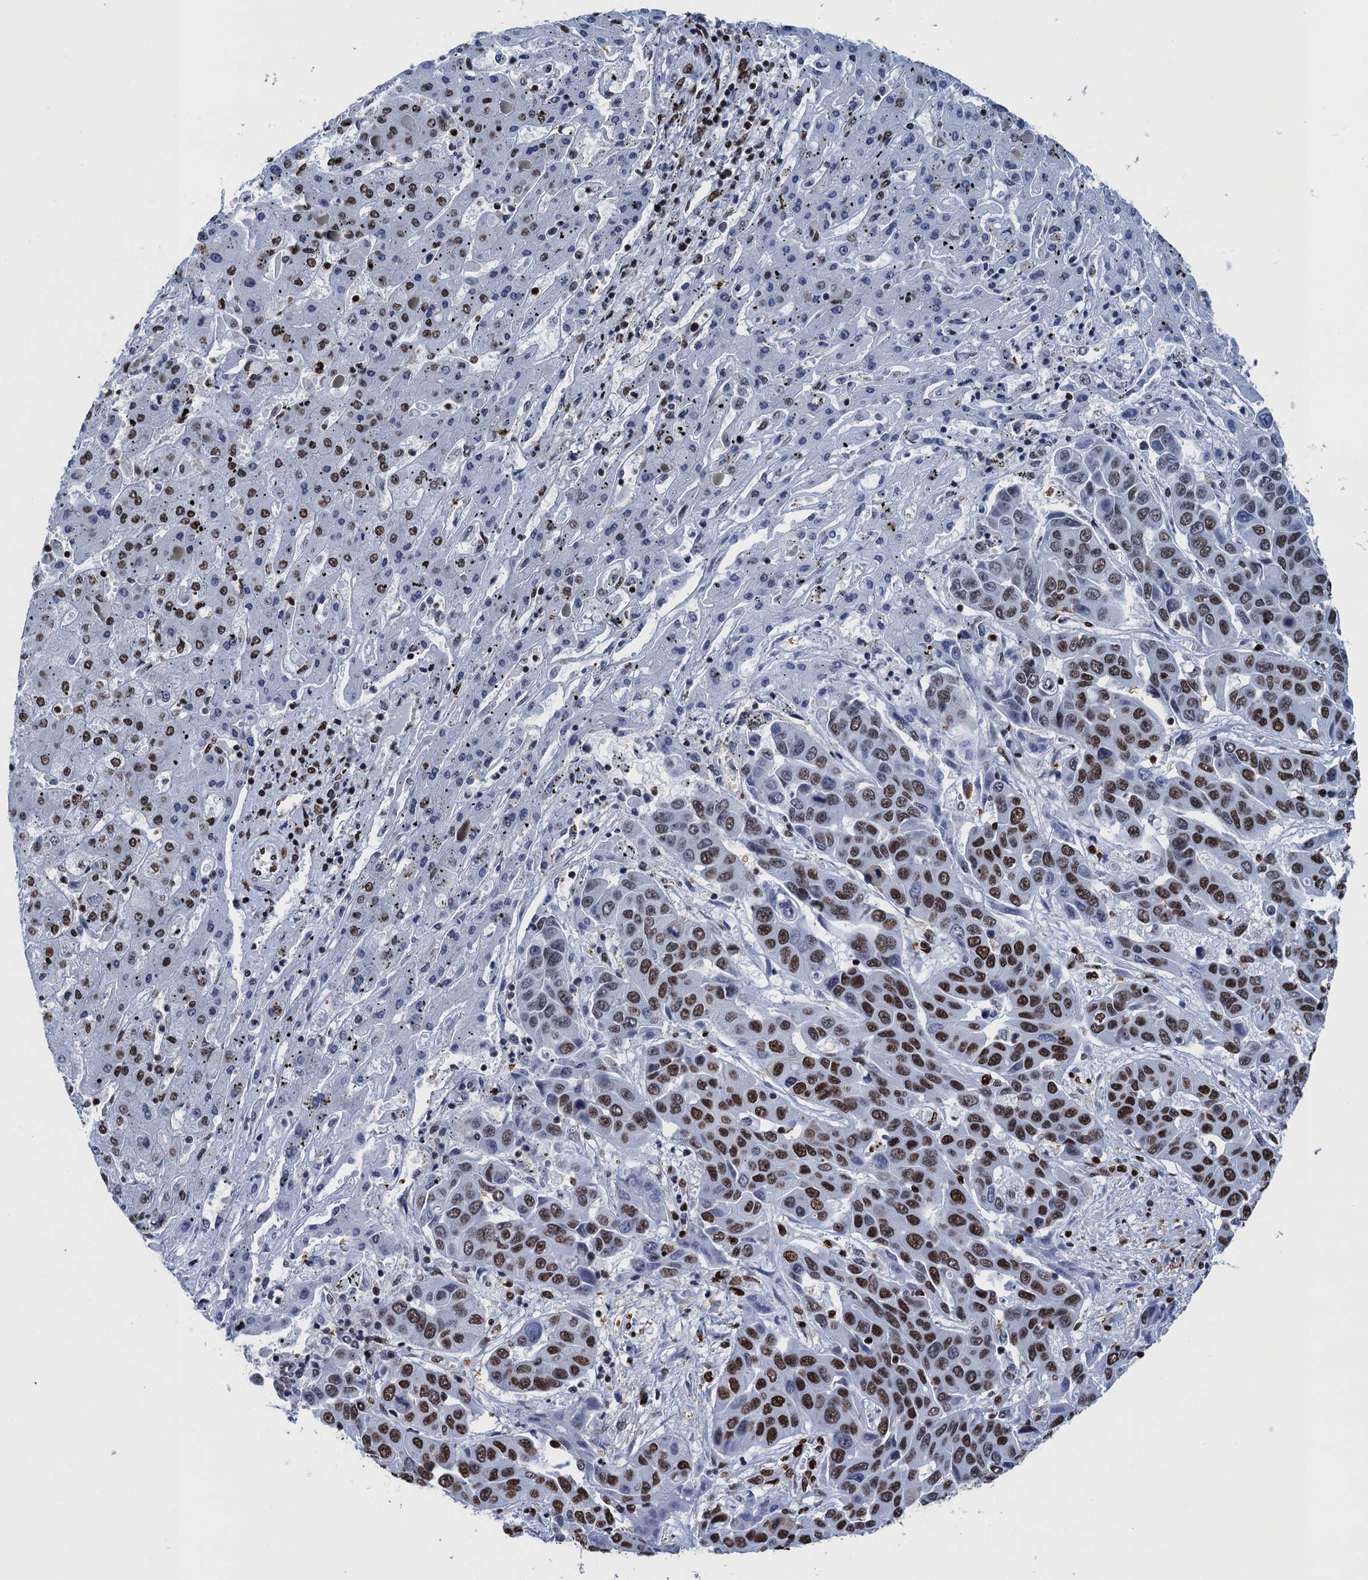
{"staining": {"intensity": "strong", "quantity": ">75%", "location": "nuclear"}, "tissue": "liver cancer", "cell_type": "Tumor cells", "image_type": "cancer", "snomed": [{"axis": "morphology", "description": "Cholangiocarcinoma"}, {"axis": "topography", "description": "Liver"}], "caption": "Tumor cells reveal strong nuclear positivity in approximately >75% of cells in liver cholangiocarcinoma.", "gene": "UBA2", "patient": {"sex": "female", "age": 52}}